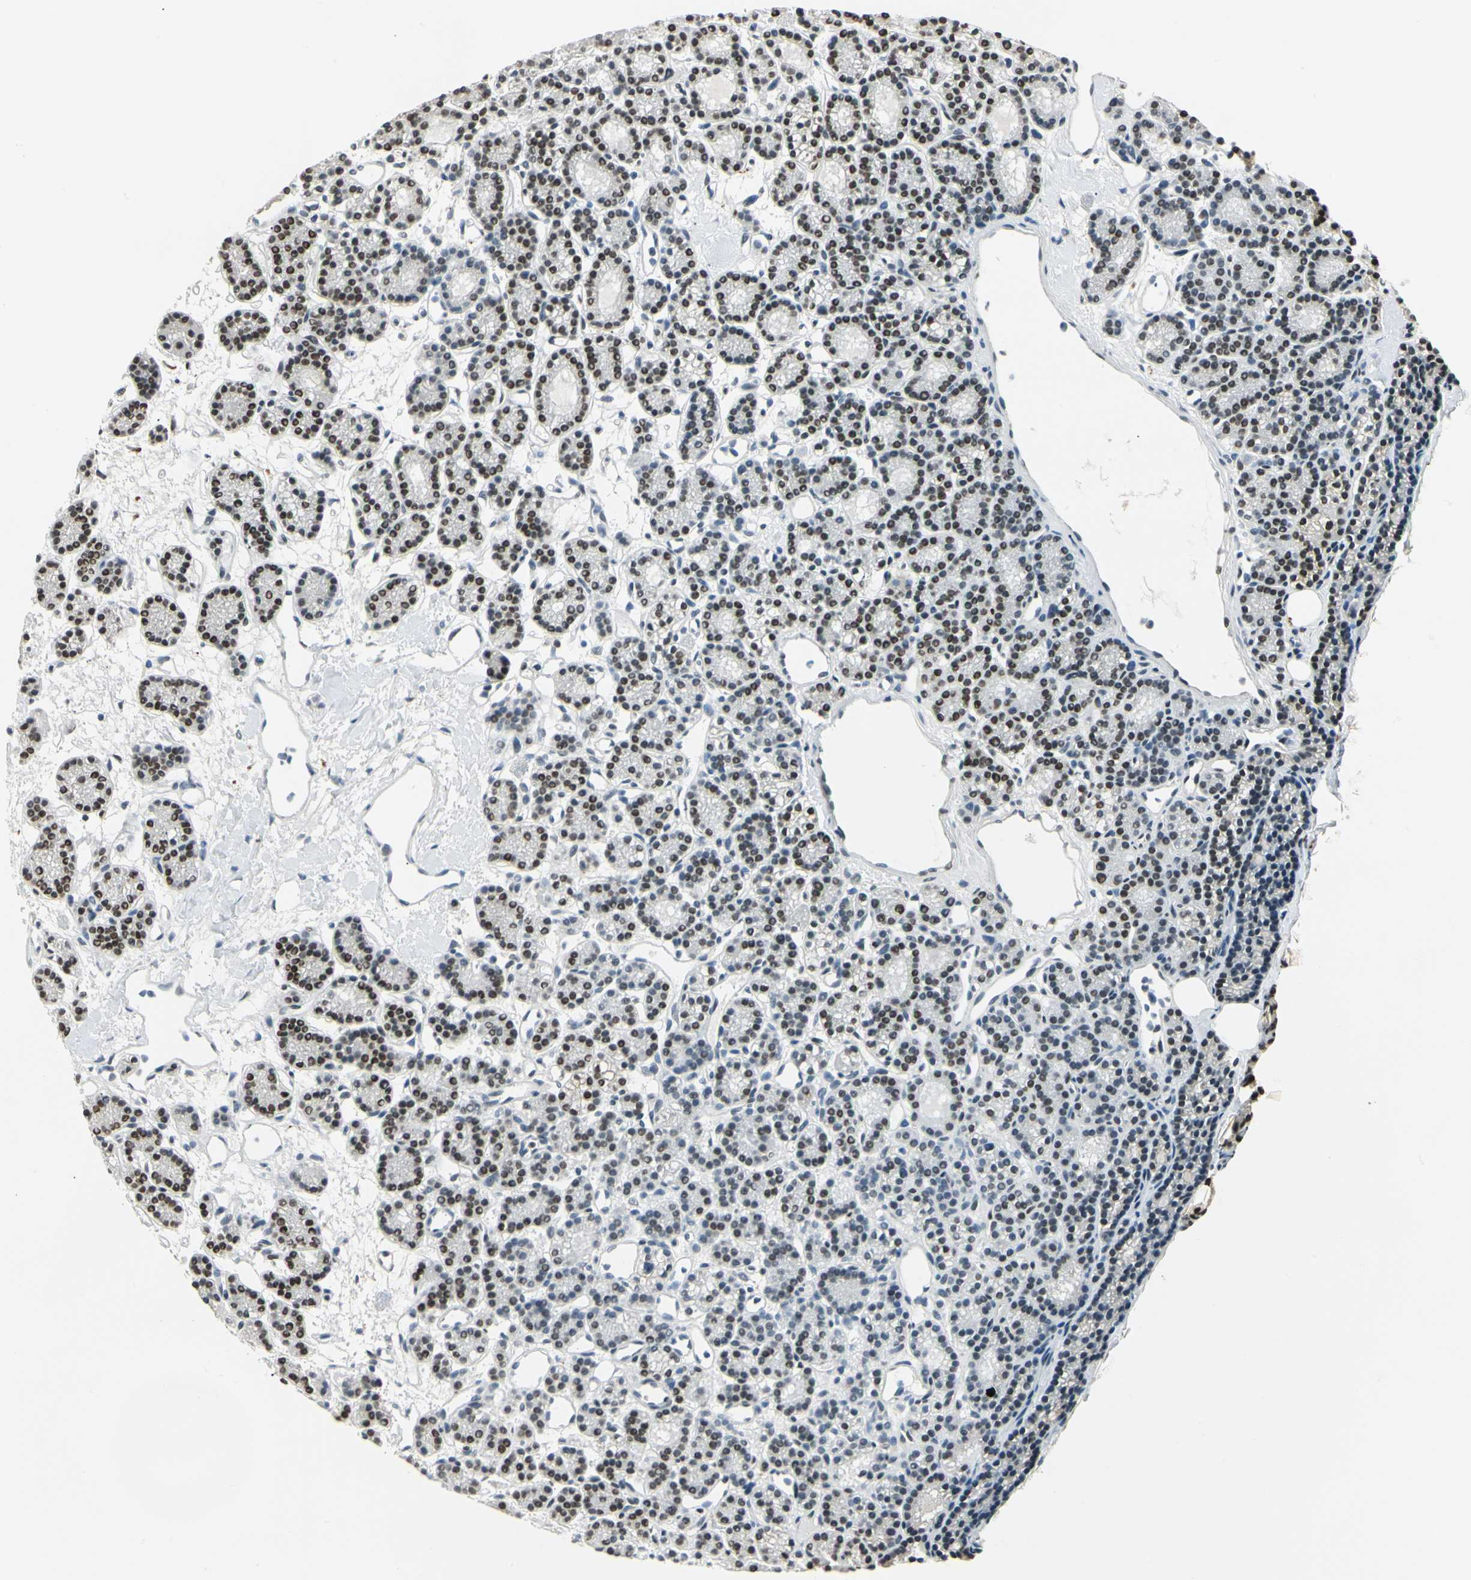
{"staining": {"intensity": "moderate", "quantity": ">75%", "location": "nuclear"}, "tissue": "parathyroid gland", "cell_type": "Glandular cells", "image_type": "normal", "snomed": [{"axis": "morphology", "description": "Normal tissue, NOS"}, {"axis": "topography", "description": "Parathyroid gland"}], "caption": "High-power microscopy captured an immunohistochemistry histopathology image of normal parathyroid gland, revealing moderate nuclear expression in approximately >75% of glandular cells.", "gene": "FANCG", "patient": {"sex": "male", "age": 85}}